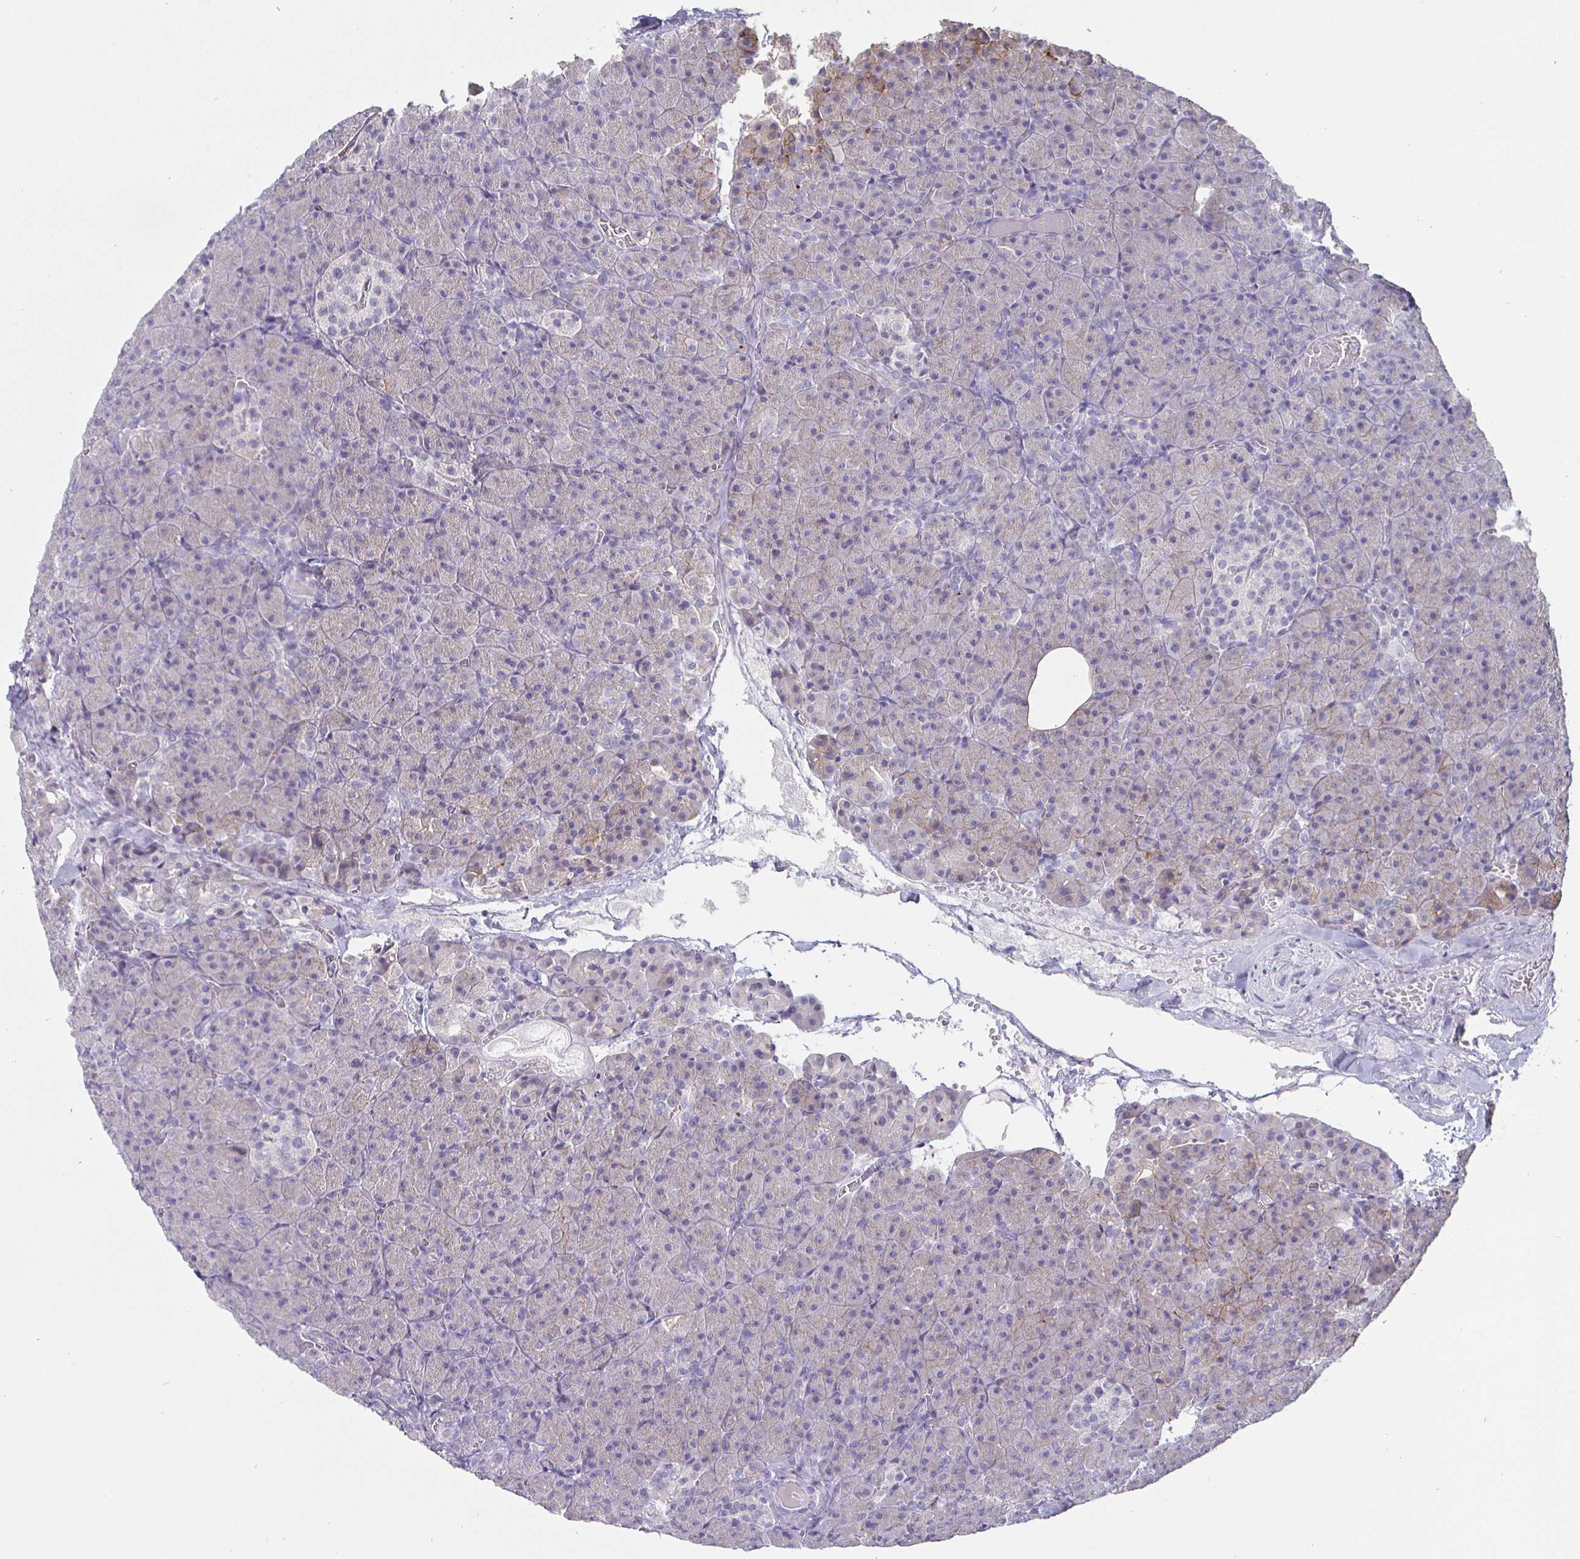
{"staining": {"intensity": "weak", "quantity": "25%-75%", "location": "cytoplasmic/membranous"}, "tissue": "pancreas", "cell_type": "Exocrine glandular cells", "image_type": "normal", "snomed": [{"axis": "morphology", "description": "Normal tissue, NOS"}, {"axis": "topography", "description": "Pancreas"}], "caption": "Immunohistochemistry of benign pancreas displays low levels of weak cytoplasmic/membranous positivity in about 25%-75% of exocrine glandular cells.", "gene": "ENPP1", "patient": {"sex": "female", "age": 74}}